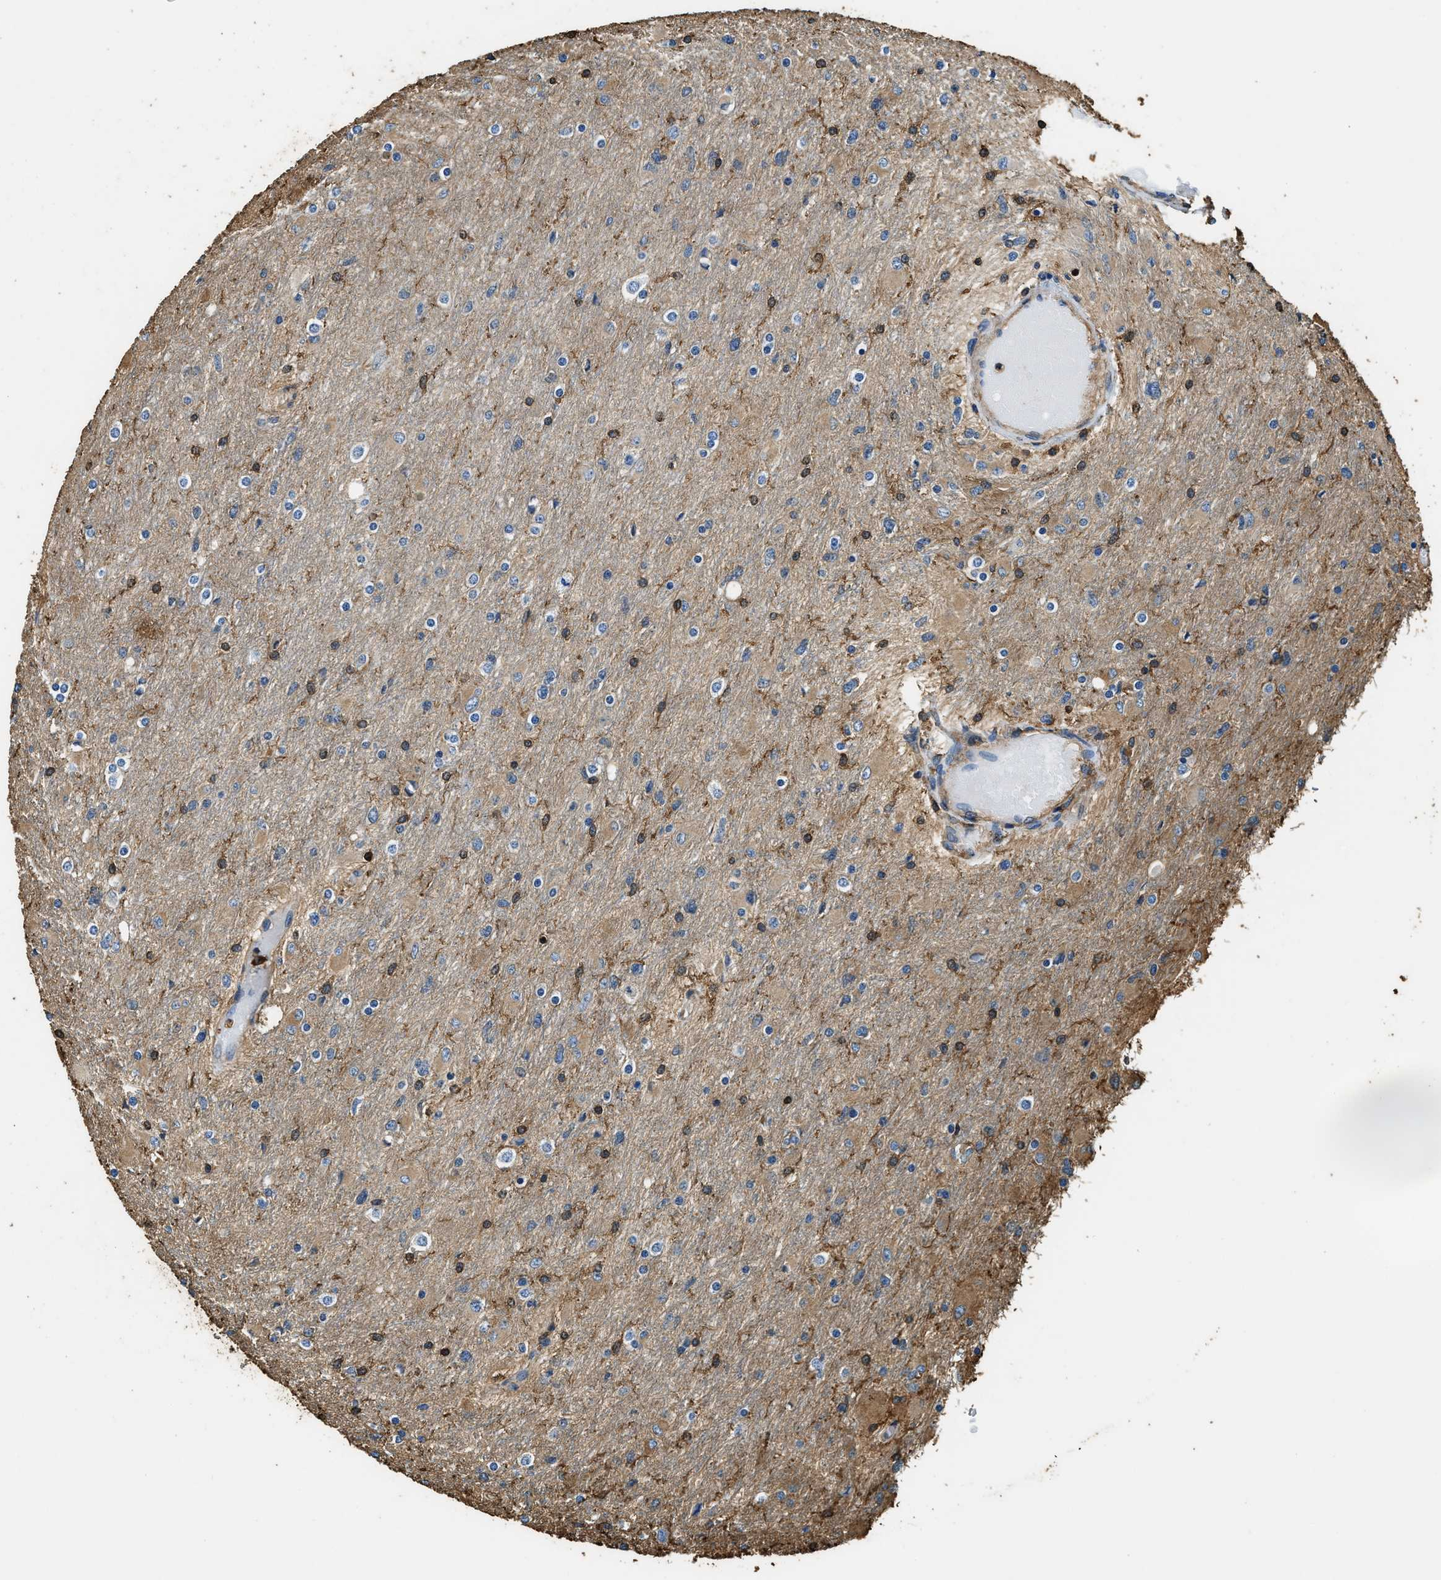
{"staining": {"intensity": "moderate", "quantity": "<25%", "location": "cytoplasmic/membranous"}, "tissue": "glioma", "cell_type": "Tumor cells", "image_type": "cancer", "snomed": [{"axis": "morphology", "description": "Glioma, malignant, High grade"}, {"axis": "topography", "description": "Cerebral cortex"}], "caption": "Moderate cytoplasmic/membranous protein staining is identified in approximately <25% of tumor cells in glioma. The protein is shown in brown color, while the nuclei are stained blue.", "gene": "ACCS", "patient": {"sex": "female", "age": 36}}